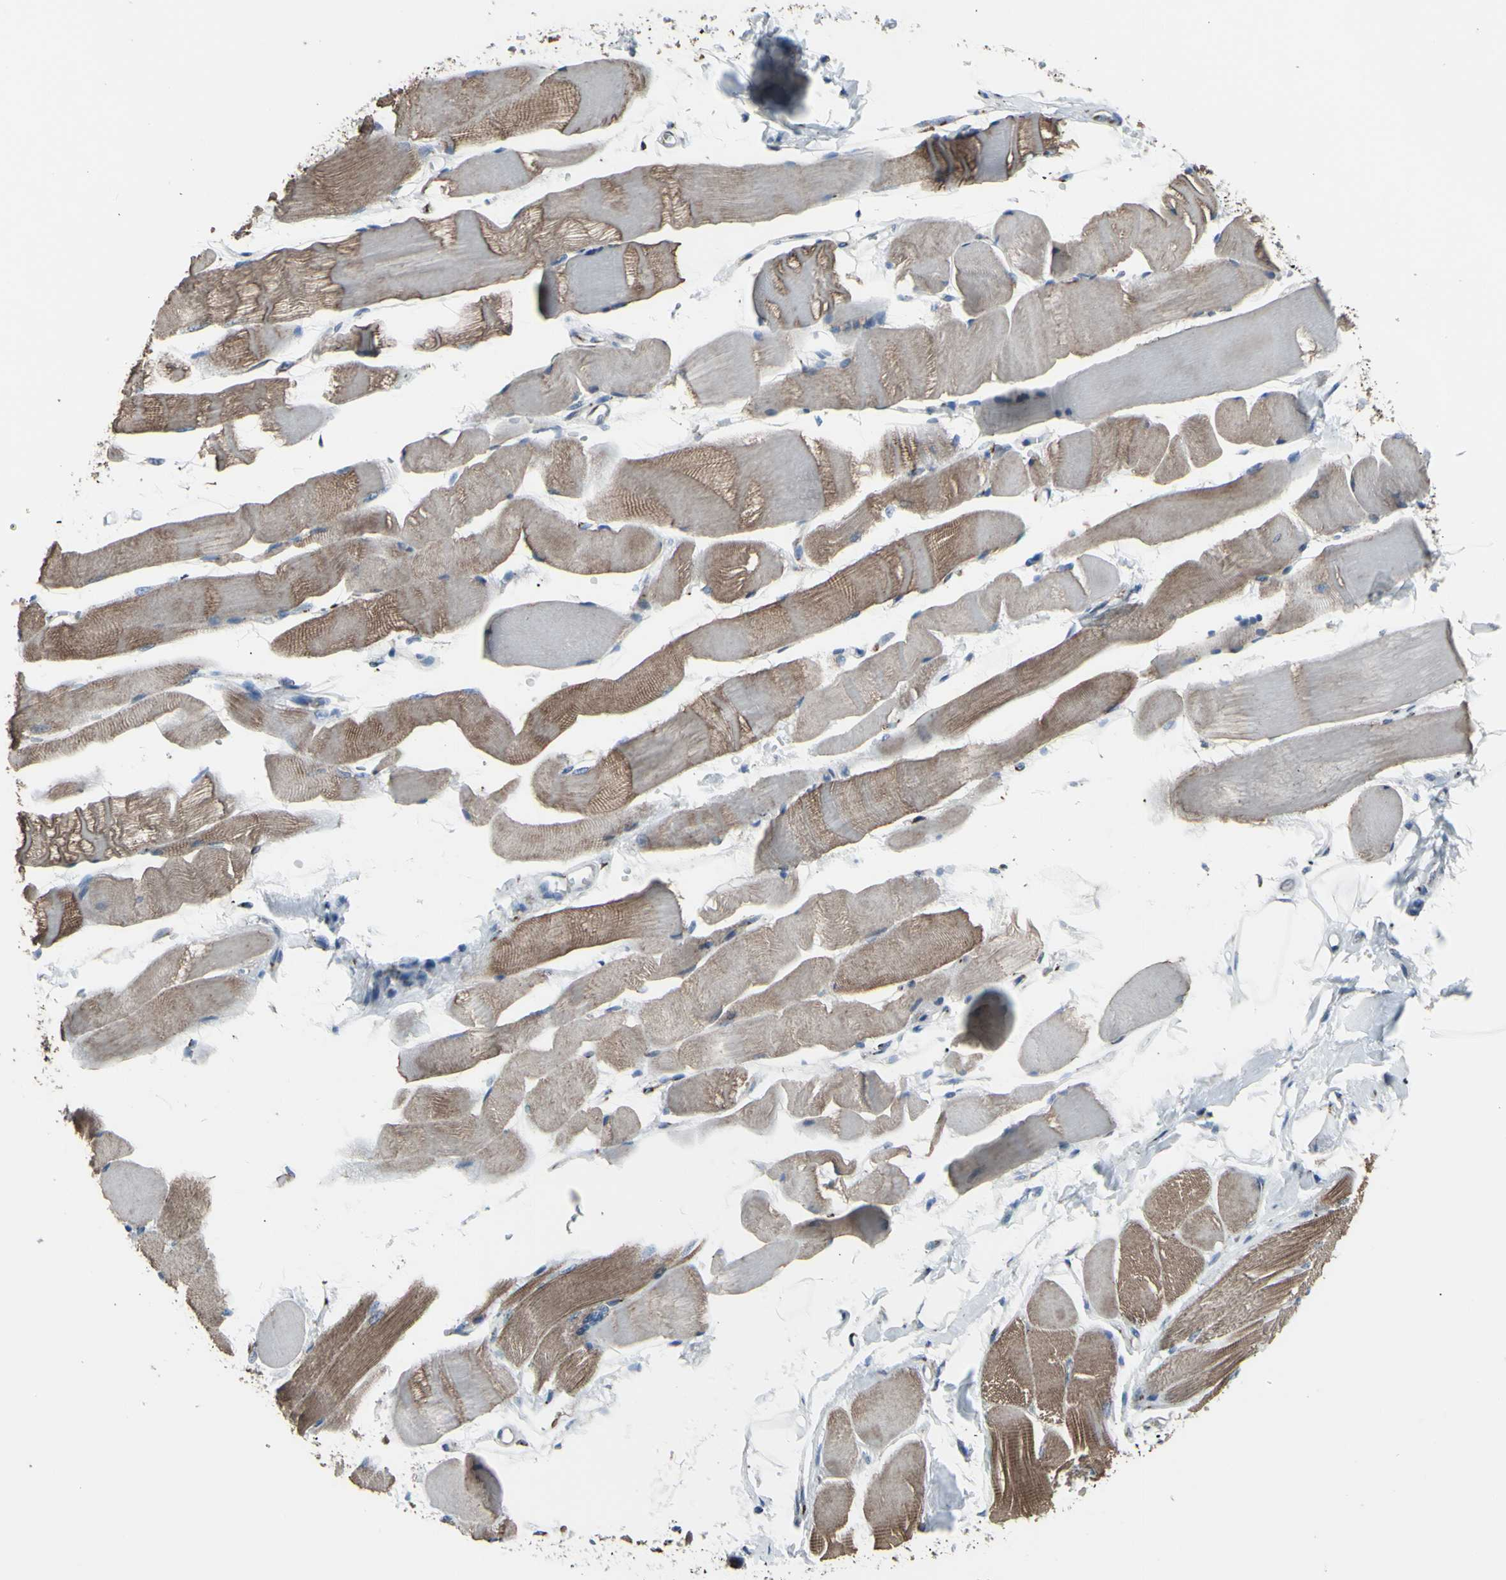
{"staining": {"intensity": "moderate", "quantity": "25%-75%", "location": "cytoplasmic/membranous"}, "tissue": "skeletal muscle", "cell_type": "Myocytes", "image_type": "normal", "snomed": [{"axis": "morphology", "description": "Normal tissue, NOS"}, {"axis": "topography", "description": "Skeletal muscle"}, {"axis": "topography", "description": "Peripheral nerve tissue"}], "caption": "Immunohistochemical staining of normal skeletal muscle exhibits 25%-75% levels of moderate cytoplasmic/membranous protein expression in approximately 25%-75% of myocytes.", "gene": "GLG1", "patient": {"sex": "female", "age": 84}}